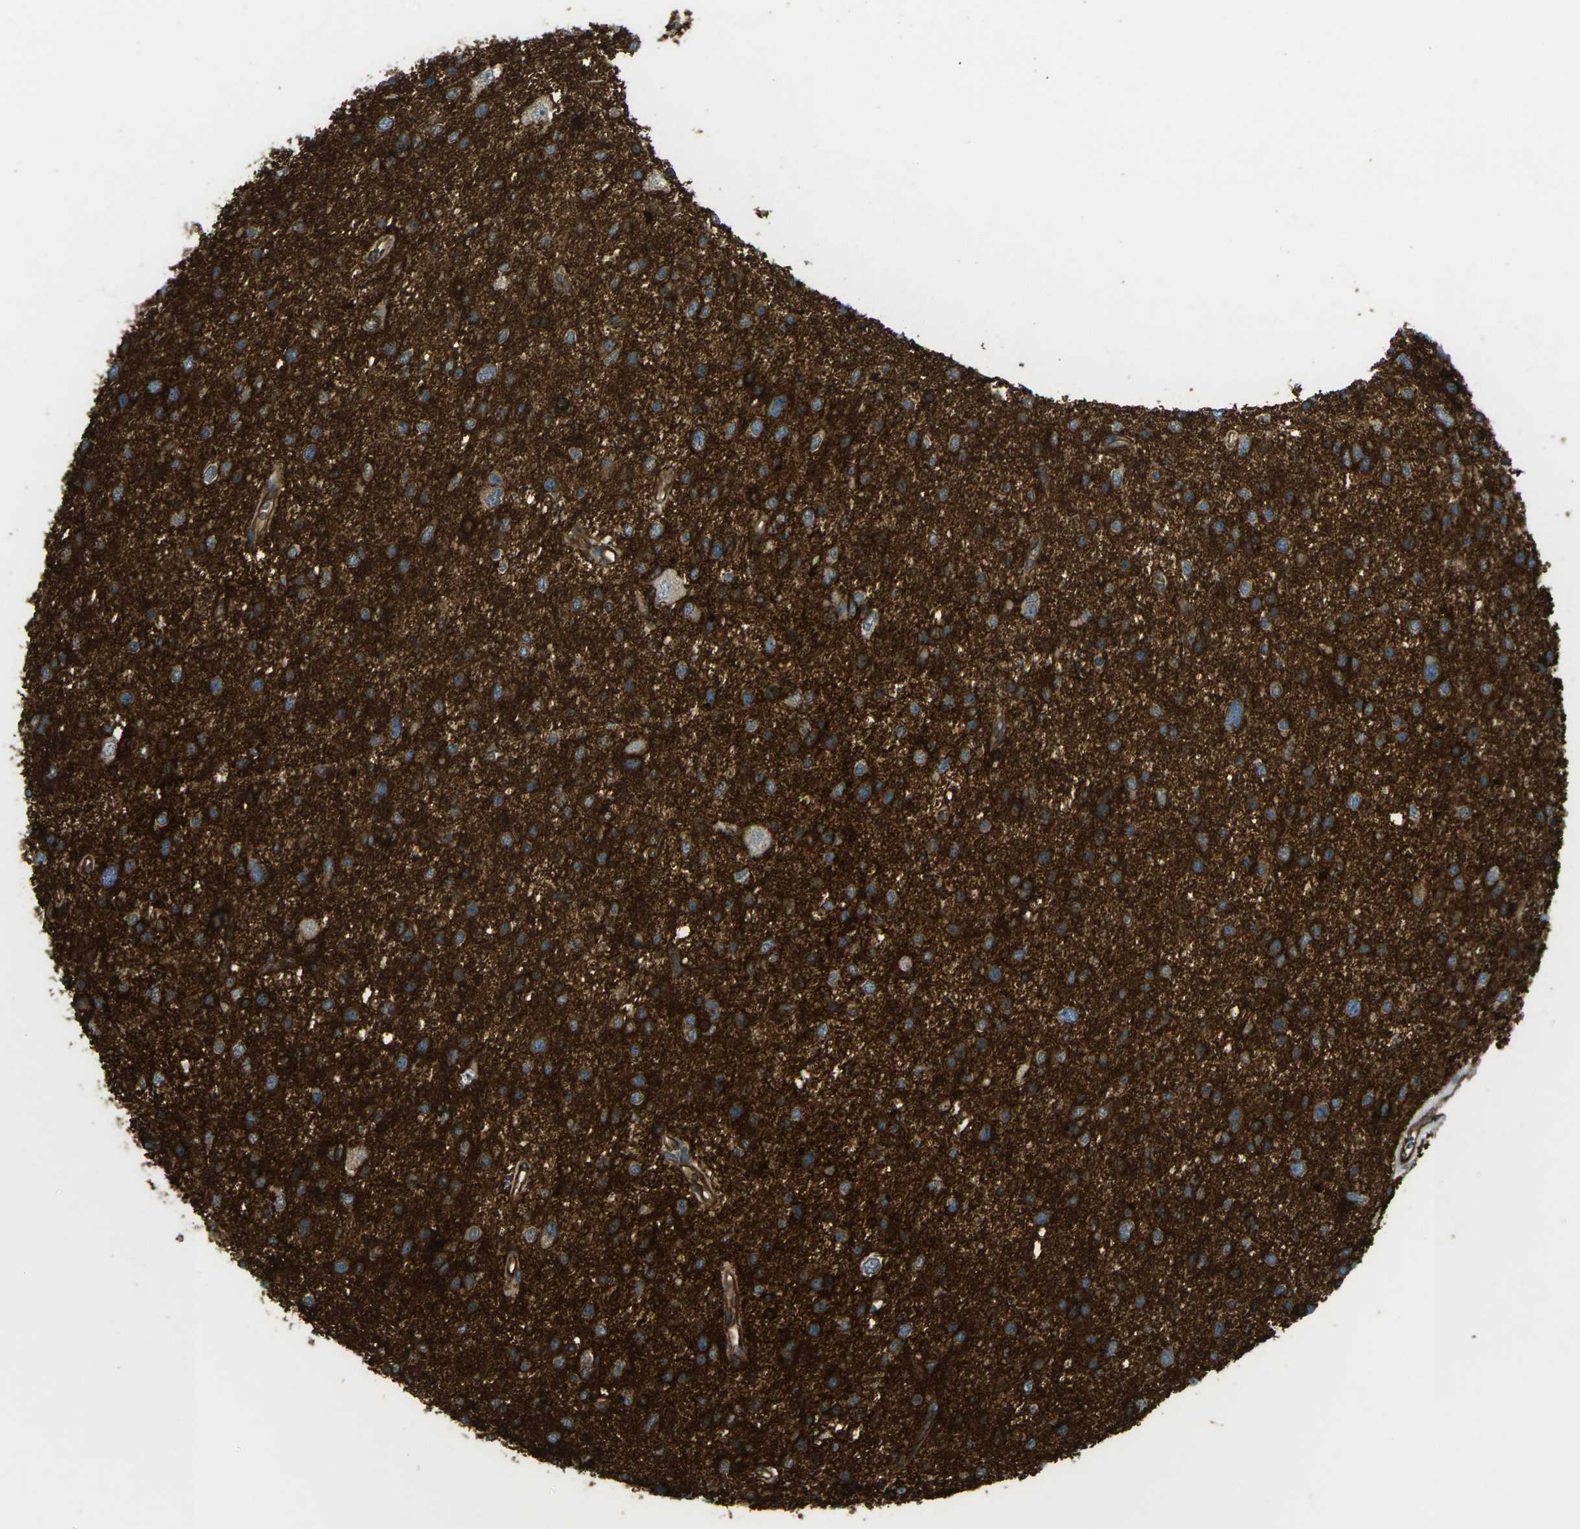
{"staining": {"intensity": "strong", "quantity": ">75%", "location": "cytoplasmic/membranous"}, "tissue": "glioma", "cell_type": "Tumor cells", "image_type": "cancer", "snomed": [{"axis": "morphology", "description": "Glioma, malignant, Low grade"}, {"axis": "topography", "description": "Brain"}], "caption": "Malignant low-grade glioma tissue exhibits strong cytoplasmic/membranous expression in about >75% of tumor cells, visualized by immunohistochemistry.", "gene": "S1PR1", "patient": {"sex": "female", "age": 37}}